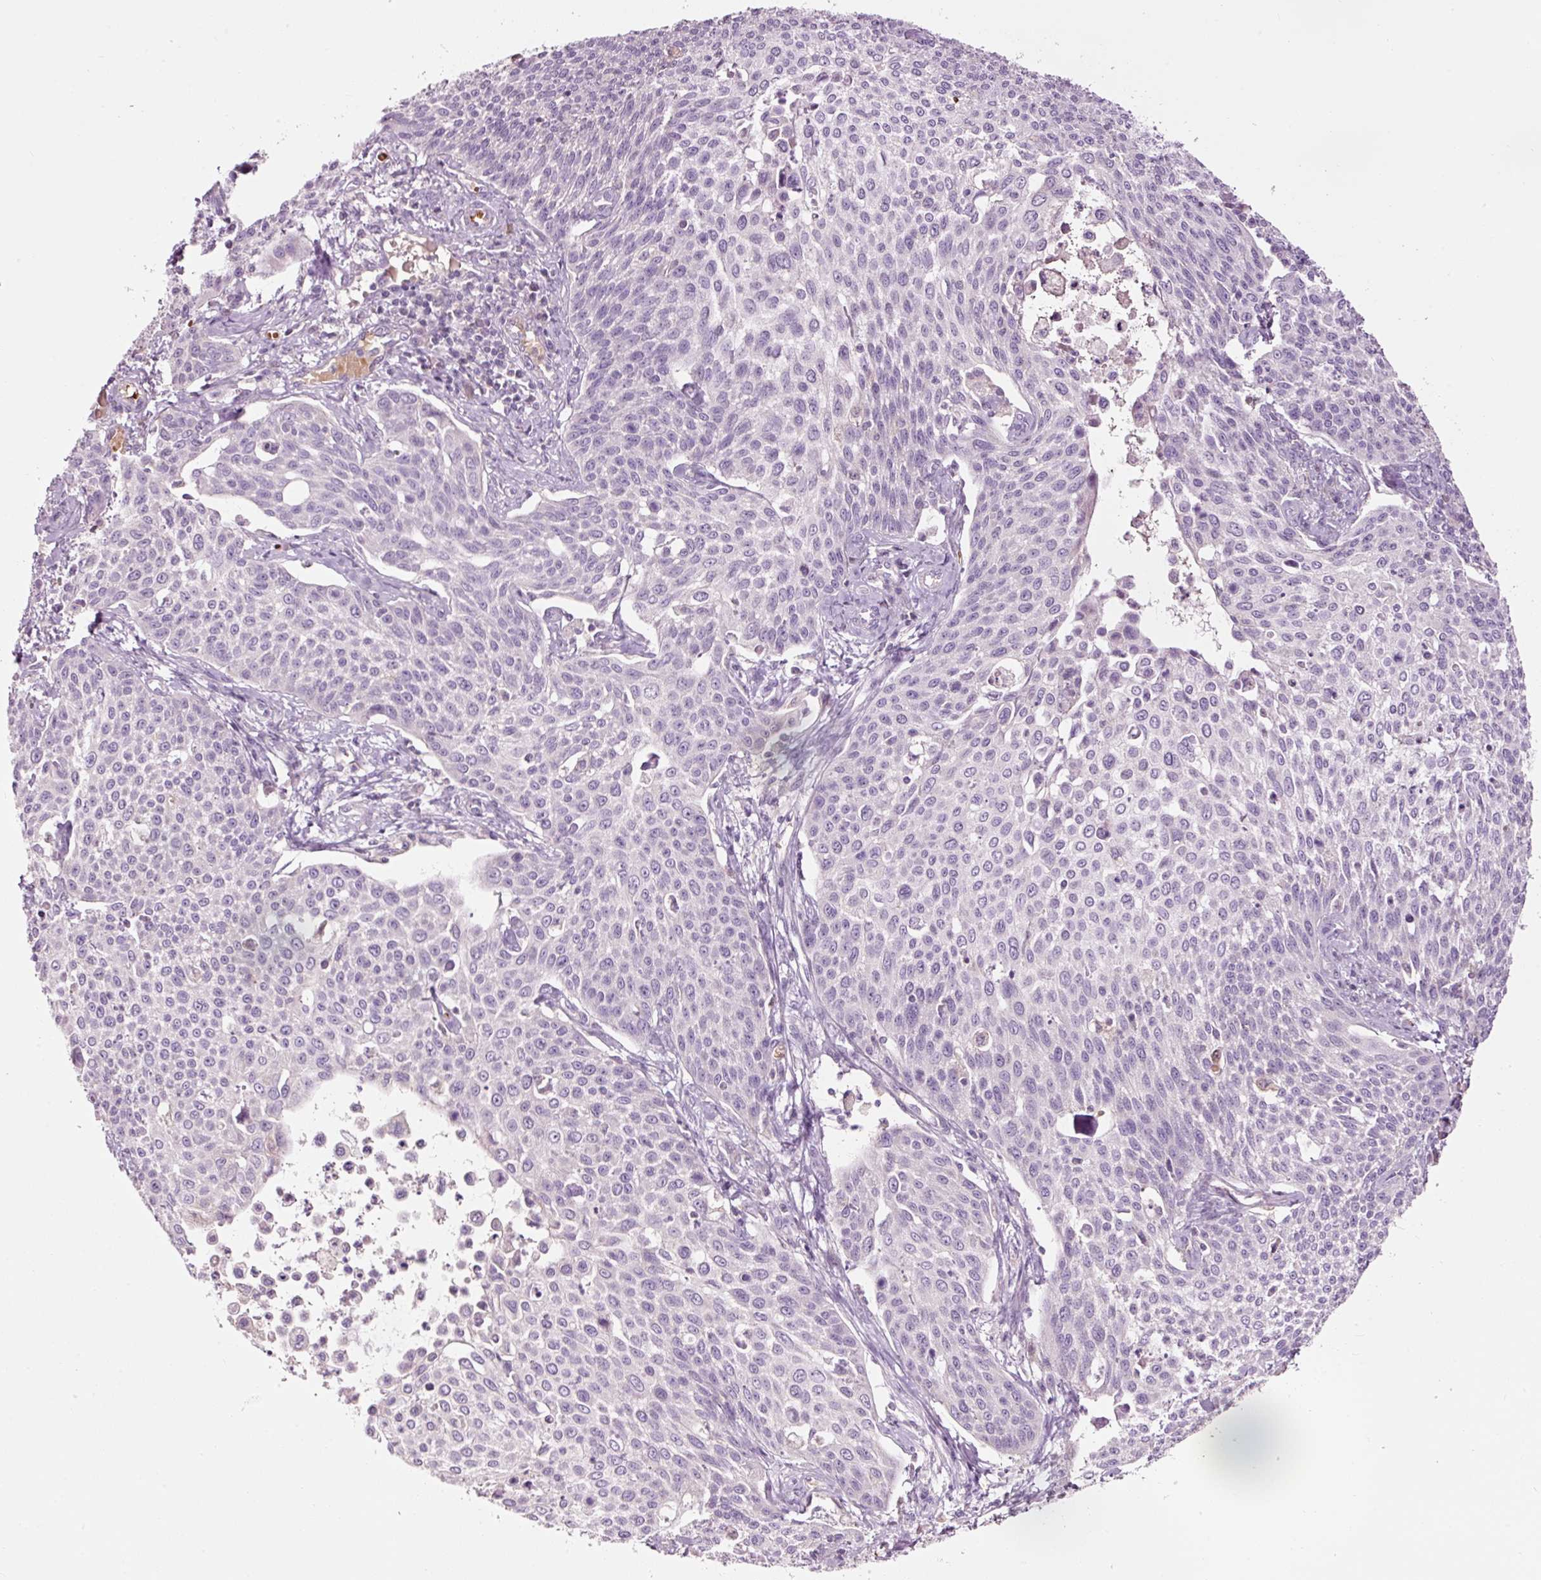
{"staining": {"intensity": "negative", "quantity": "none", "location": "none"}, "tissue": "cervical cancer", "cell_type": "Tumor cells", "image_type": "cancer", "snomed": [{"axis": "morphology", "description": "Squamous cell carcinoma, NOS"}, {"axis": "topography", "description": "Cervix"}], "caption": "Cervical cancer (squamous cell carcinoma) was stained to show a protein in brown. There is no significant positivity in tumor cells.", "gene": "LDHAL6B", "patient": {"sex": "female", "age": 34}}